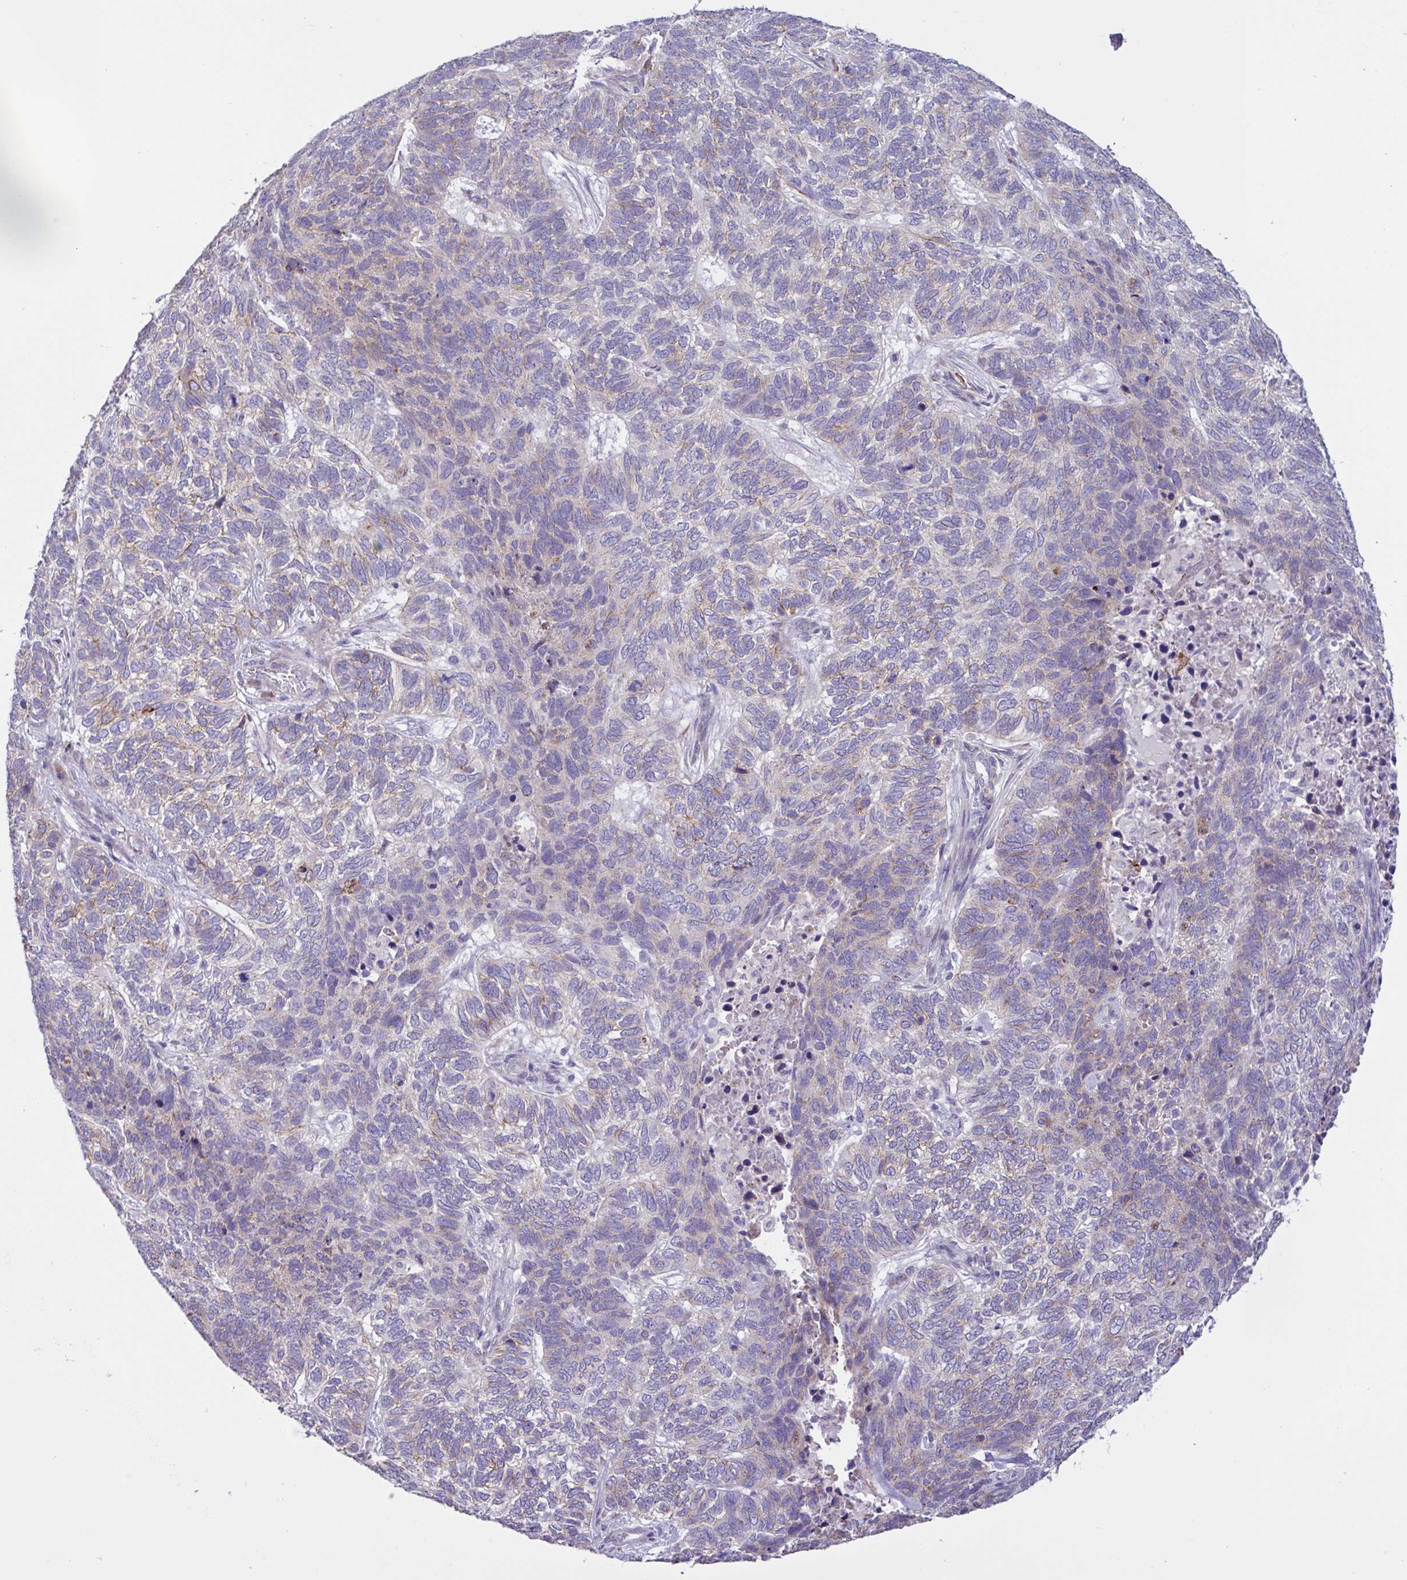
{"staining": {"intensity": "weak", "quantity": "<25%", "location": "cytoplasmic/membranous"}, "tissue": "skin cancer", "cell_type": "Tumor cells", "image_type": "cancer", "snomed": [{"axis": "morphology", "description": "Basal cell carcinoma"}, {"axis": "topography", "description": "Skin"}], "caption": "Immunohistochemical staining of skin cancer demonstrates no significant expression in tumor cells. (DAB (3,3'-diaminobenzidine) immunohistochemistry (IHC) with hematoxylin counter stain).", "gene": "DSC3", "patient": {"sex": "female", "age": 65}}